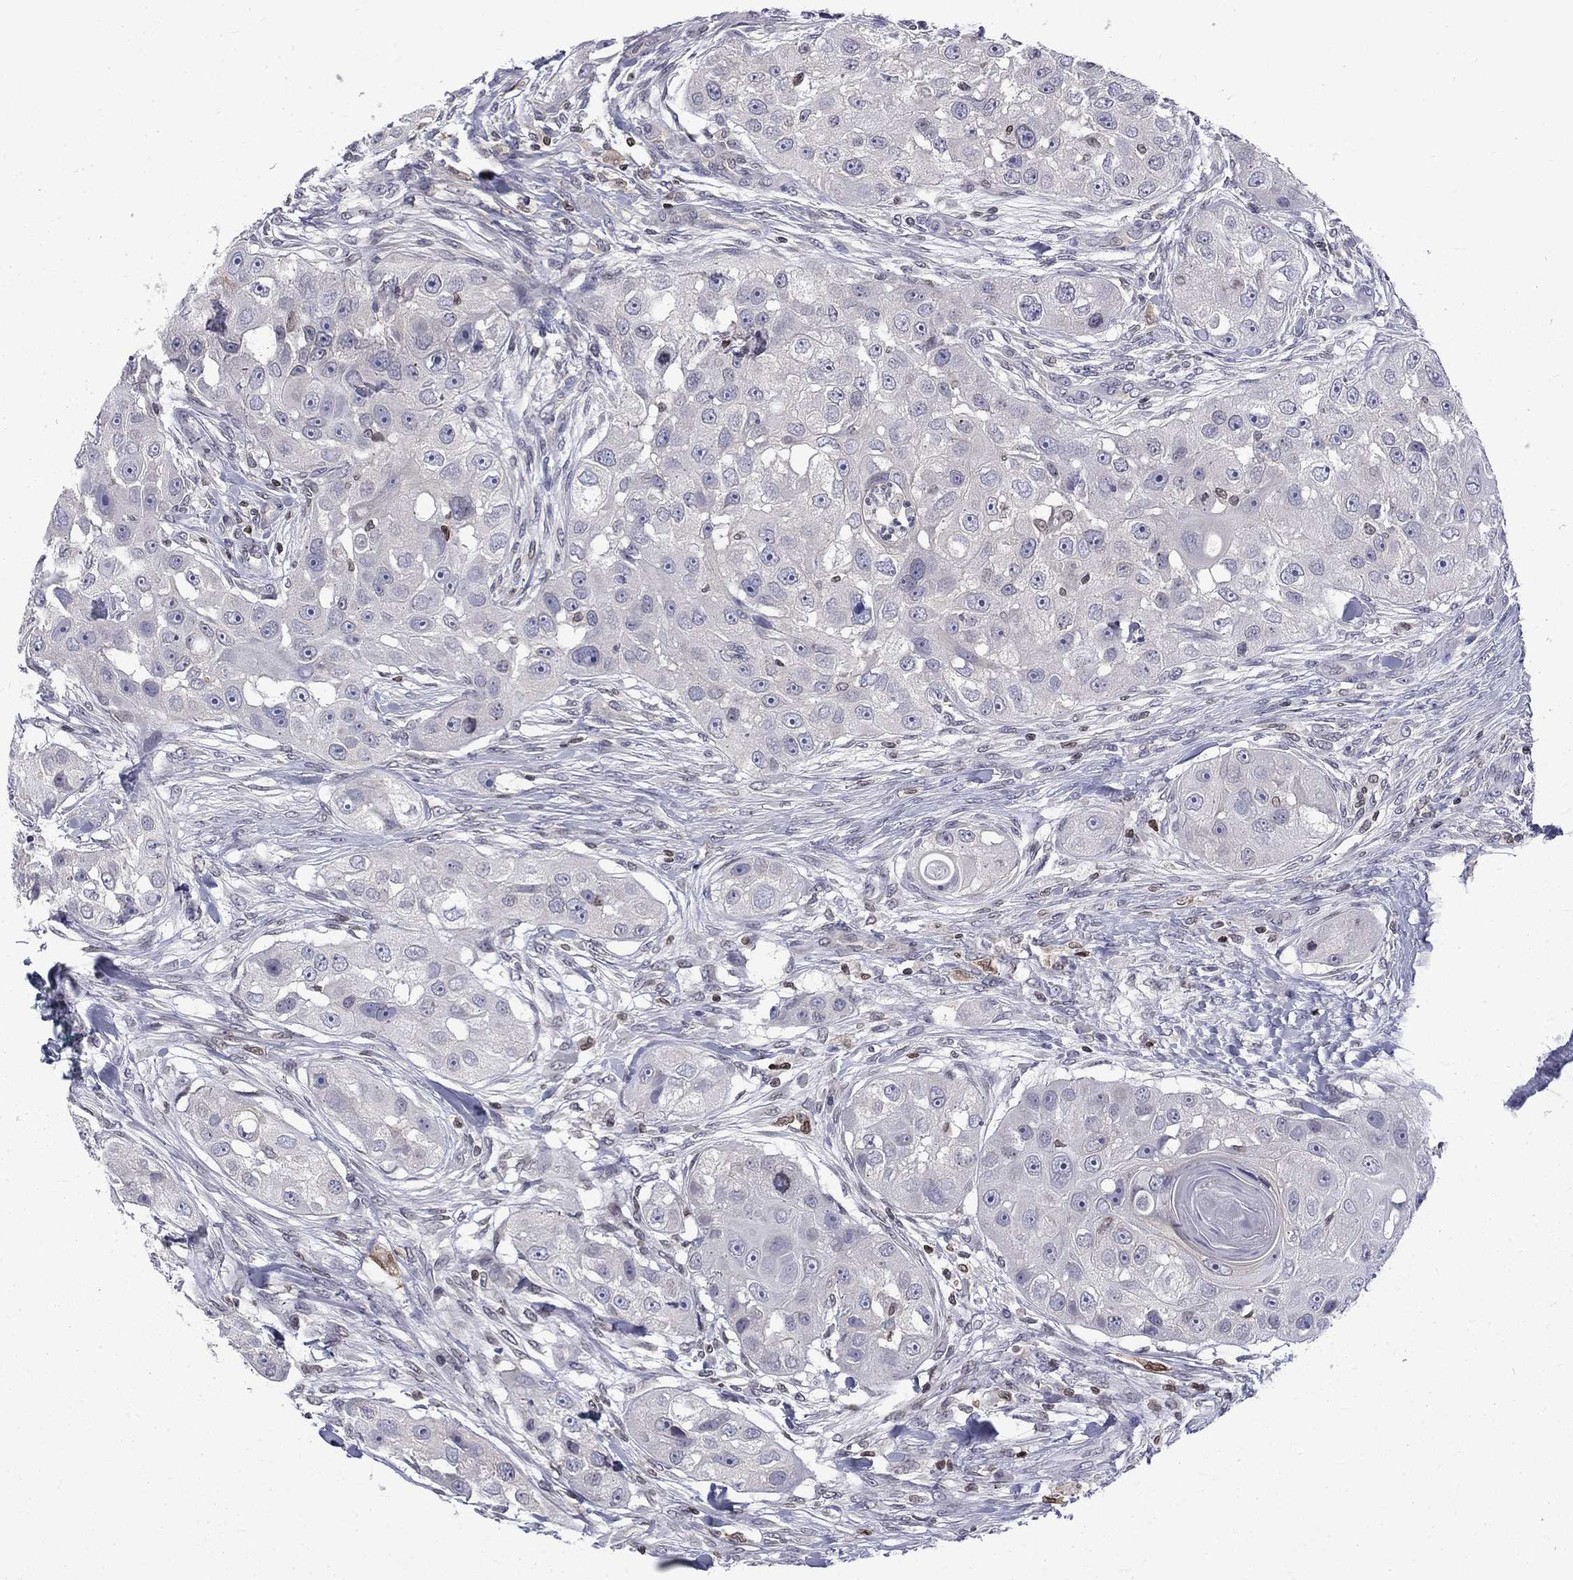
{"staining": {"intensity": "negative", "quantity": "none", "location": "none"}, "tissue": "head and neck cancer", "cell_type": "Tumor cells", "image_type": "cancer", "snomed": [{"axis": "morphology", "description": "Squamous cell carcinoma, NOS"}, {"axis": "topography", "description": "Head-Neck"}], "caption": "An immunohistochemistry image of head and neck cancer (squamous cell carcinoma) is shown. There is no staining in tumor cells of head and neck cancer (squamous cell carcinoma).", "gene": "SLA", "patient": {"sex": "male", "age": 51}}